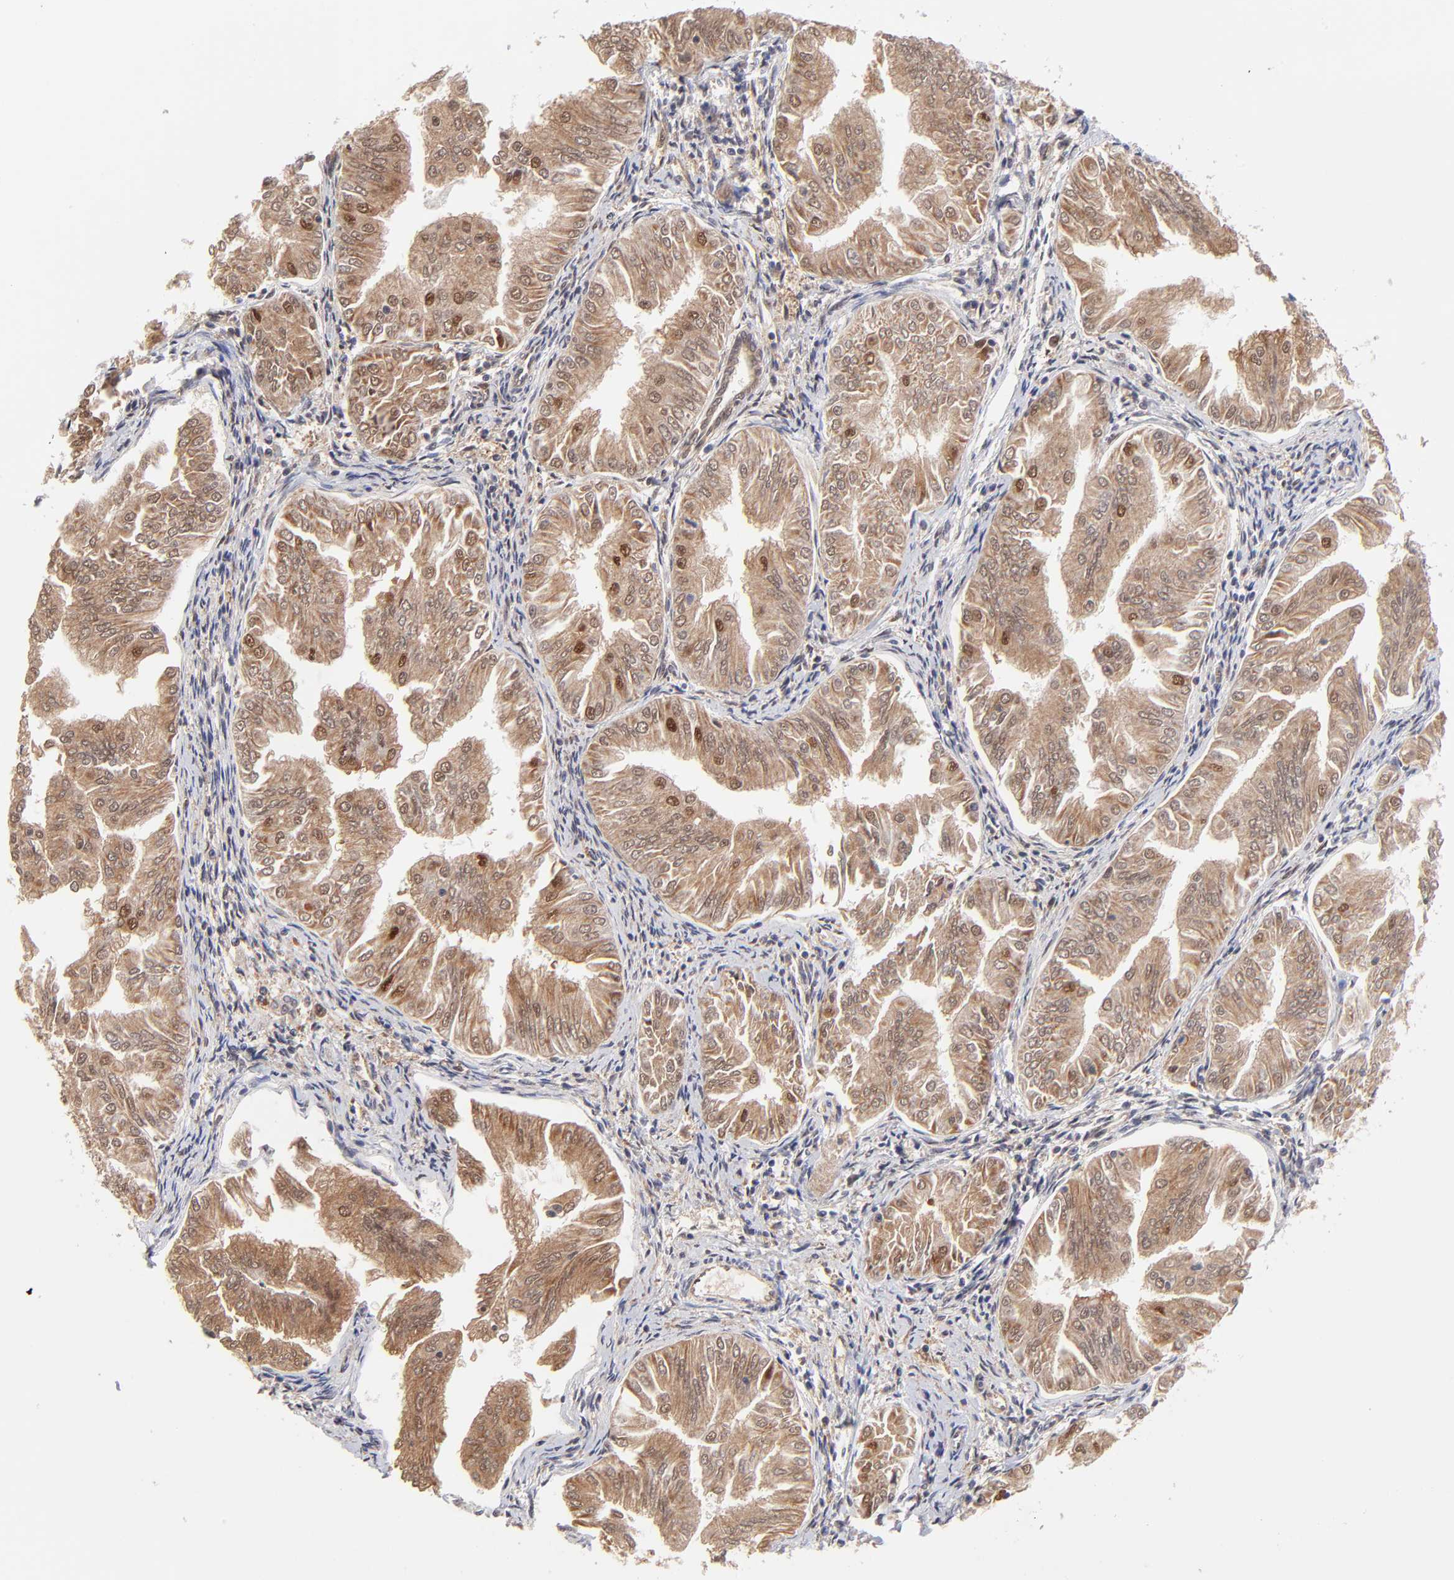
{"staining": {"intensity": "moderate", "quantity": "25%-75%", "location": "cytoplasmic/membranous,nuclear"}, "tissue": "endometrial cancer", "cell_type": "Tumor cells", "image_type": "cancer", "snomed": [{"axis": "morphology", "description": "Adenocarcinoma, NOS"}, {"axis": "topography", "description": "Endometrium"}], "caption": "Immunohistochemistry (DAB (3,3'-diaminobenzidine)) staining of human endometrial adenocarcinoma demonstrates moderate cytoplasmic/membranous and nuclear protein expression in about 25%-75% of tumor cells. (DAB IHC, brown staining for protein, blue staining for nuclei).", "gene": "PSMC4", "patient": {"sex": "female", "age": 53}}